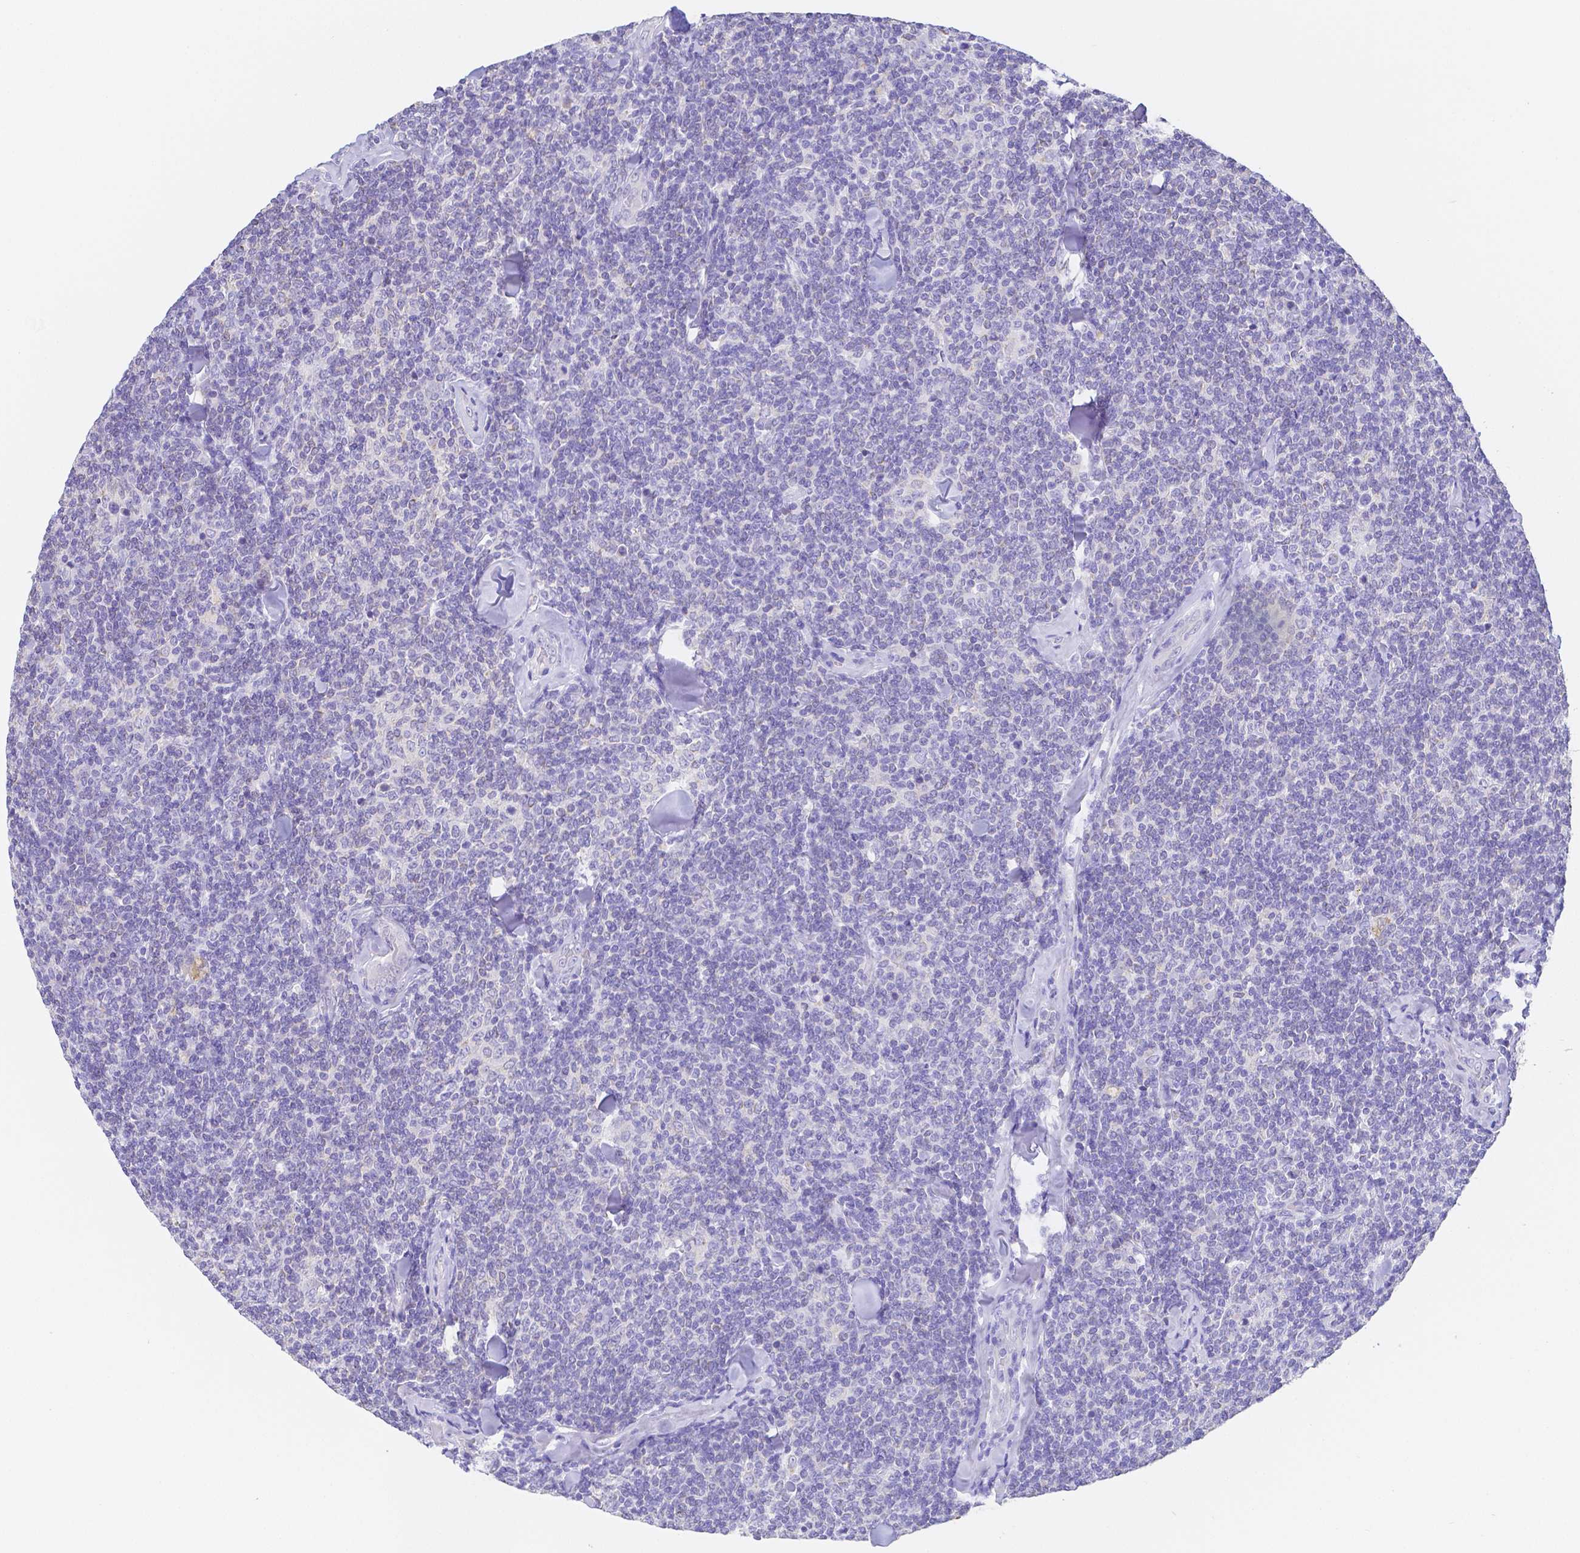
{"staining": {"intensity": "negative", "quantity": "none", "location": "none"}, "tissue": "lymphoma", "cell_type": "Tumor cells", "image_type": "cancer", "snomed": [{"axis": "morphology", "description": "Malignant lymphoma, non-Hodgkin's type, Low grade"}, {"axis": "topography", "description": "Lymph node"}], "caption": "Tumor cells show no significant expression in lymphoma.", "gene": "ZG16B", "patient": {"sex": "female", "age": 56}}